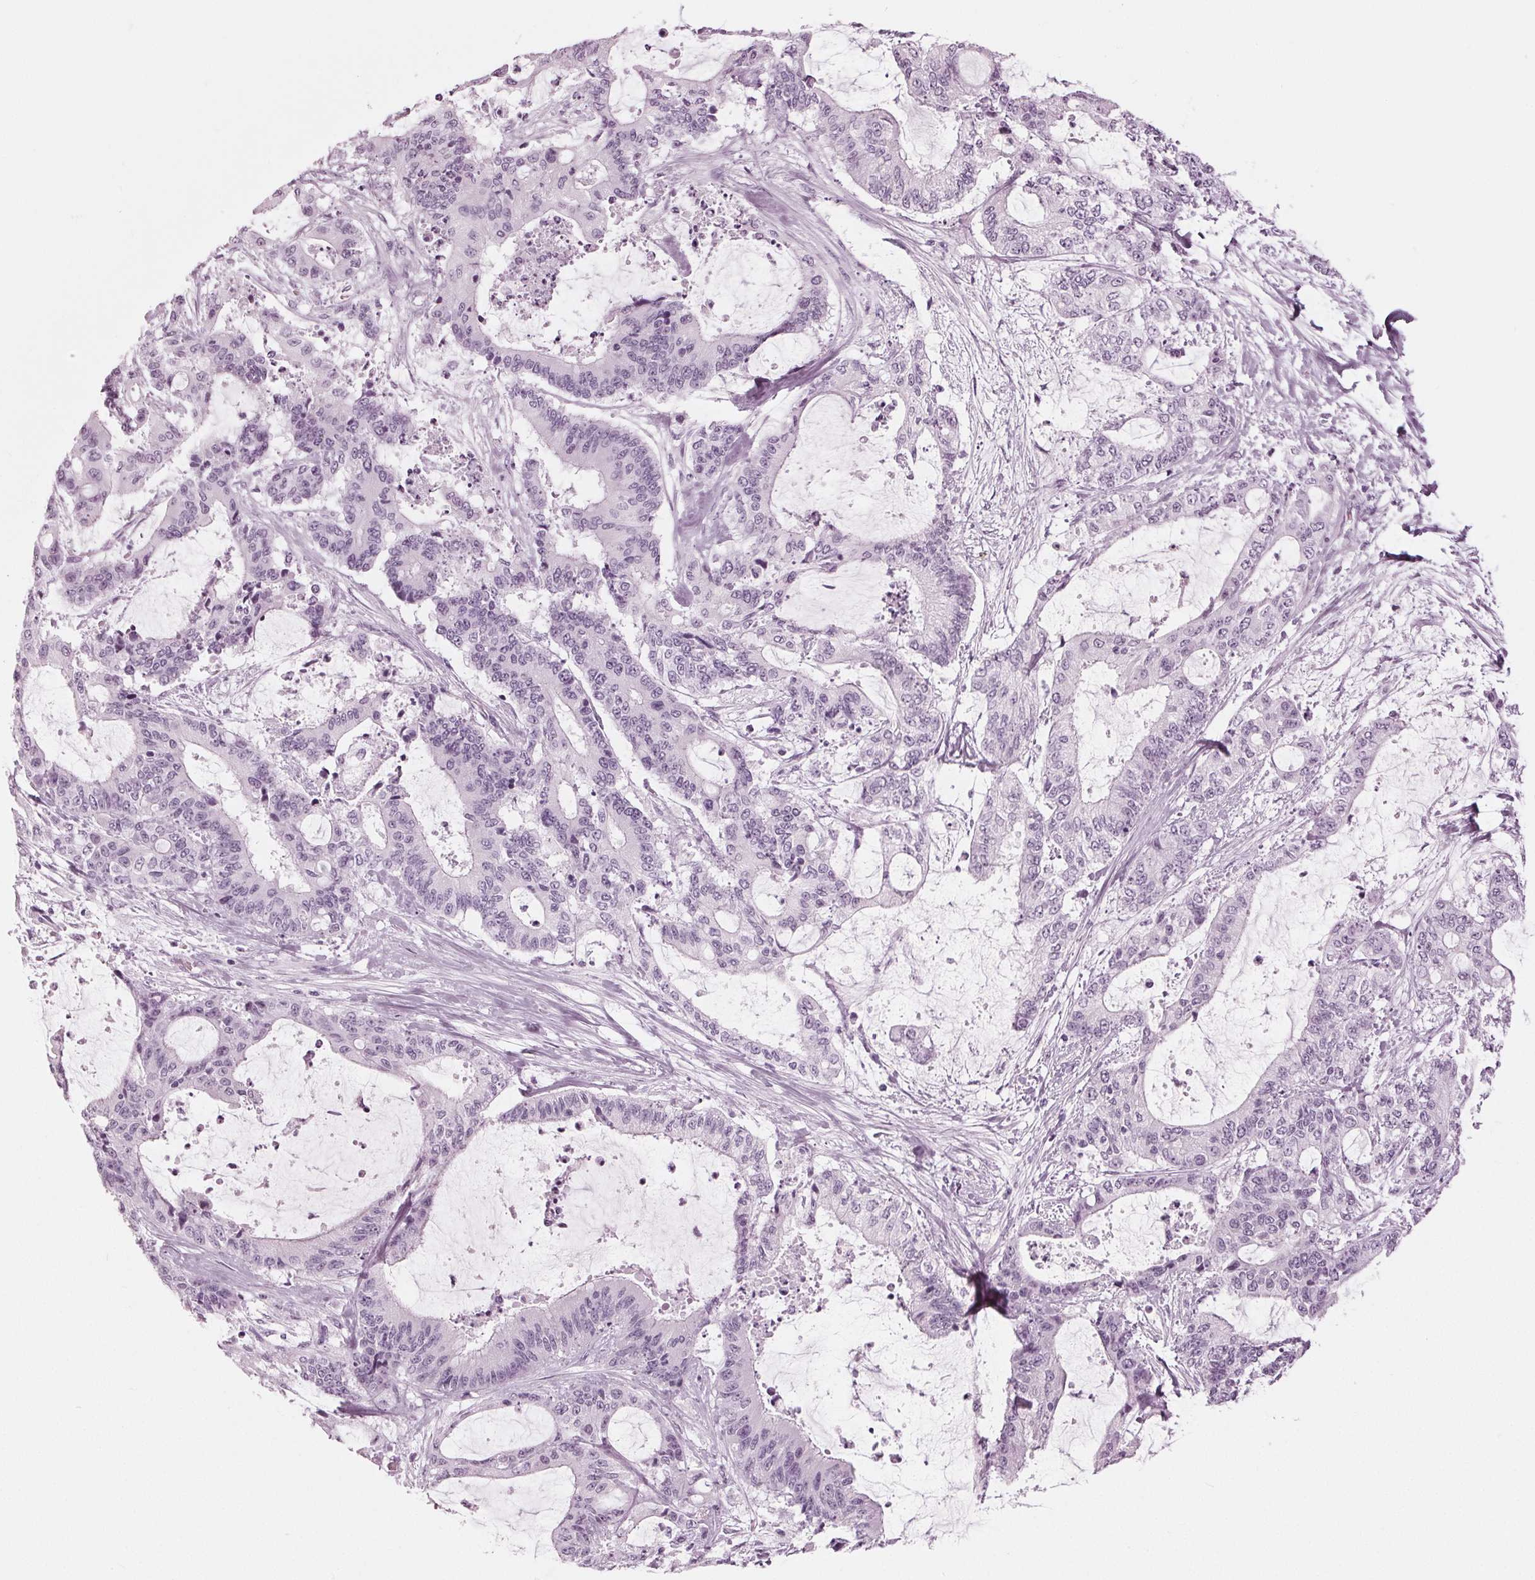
{"staining": {"intensity": "negative", "quantity": "none", "location": "none"}, "tissue": "liver cancer", "cell_type": "Tumor cells", "image_type": "cancer", "snomed": [{"axis": "morphology", "description": "Cholangiocarcinoma"}, {"axis": "topography", "description": "Liver"}], "caption": "This histopathology image is of liver cholangiocarcinoma stained with IHC to label a protein in brown with the nuclei are counter-stained blue. There is no positivity in tumor cells.", "gene": "KRT28", "patient": {"sex": "female", "age": 73}}